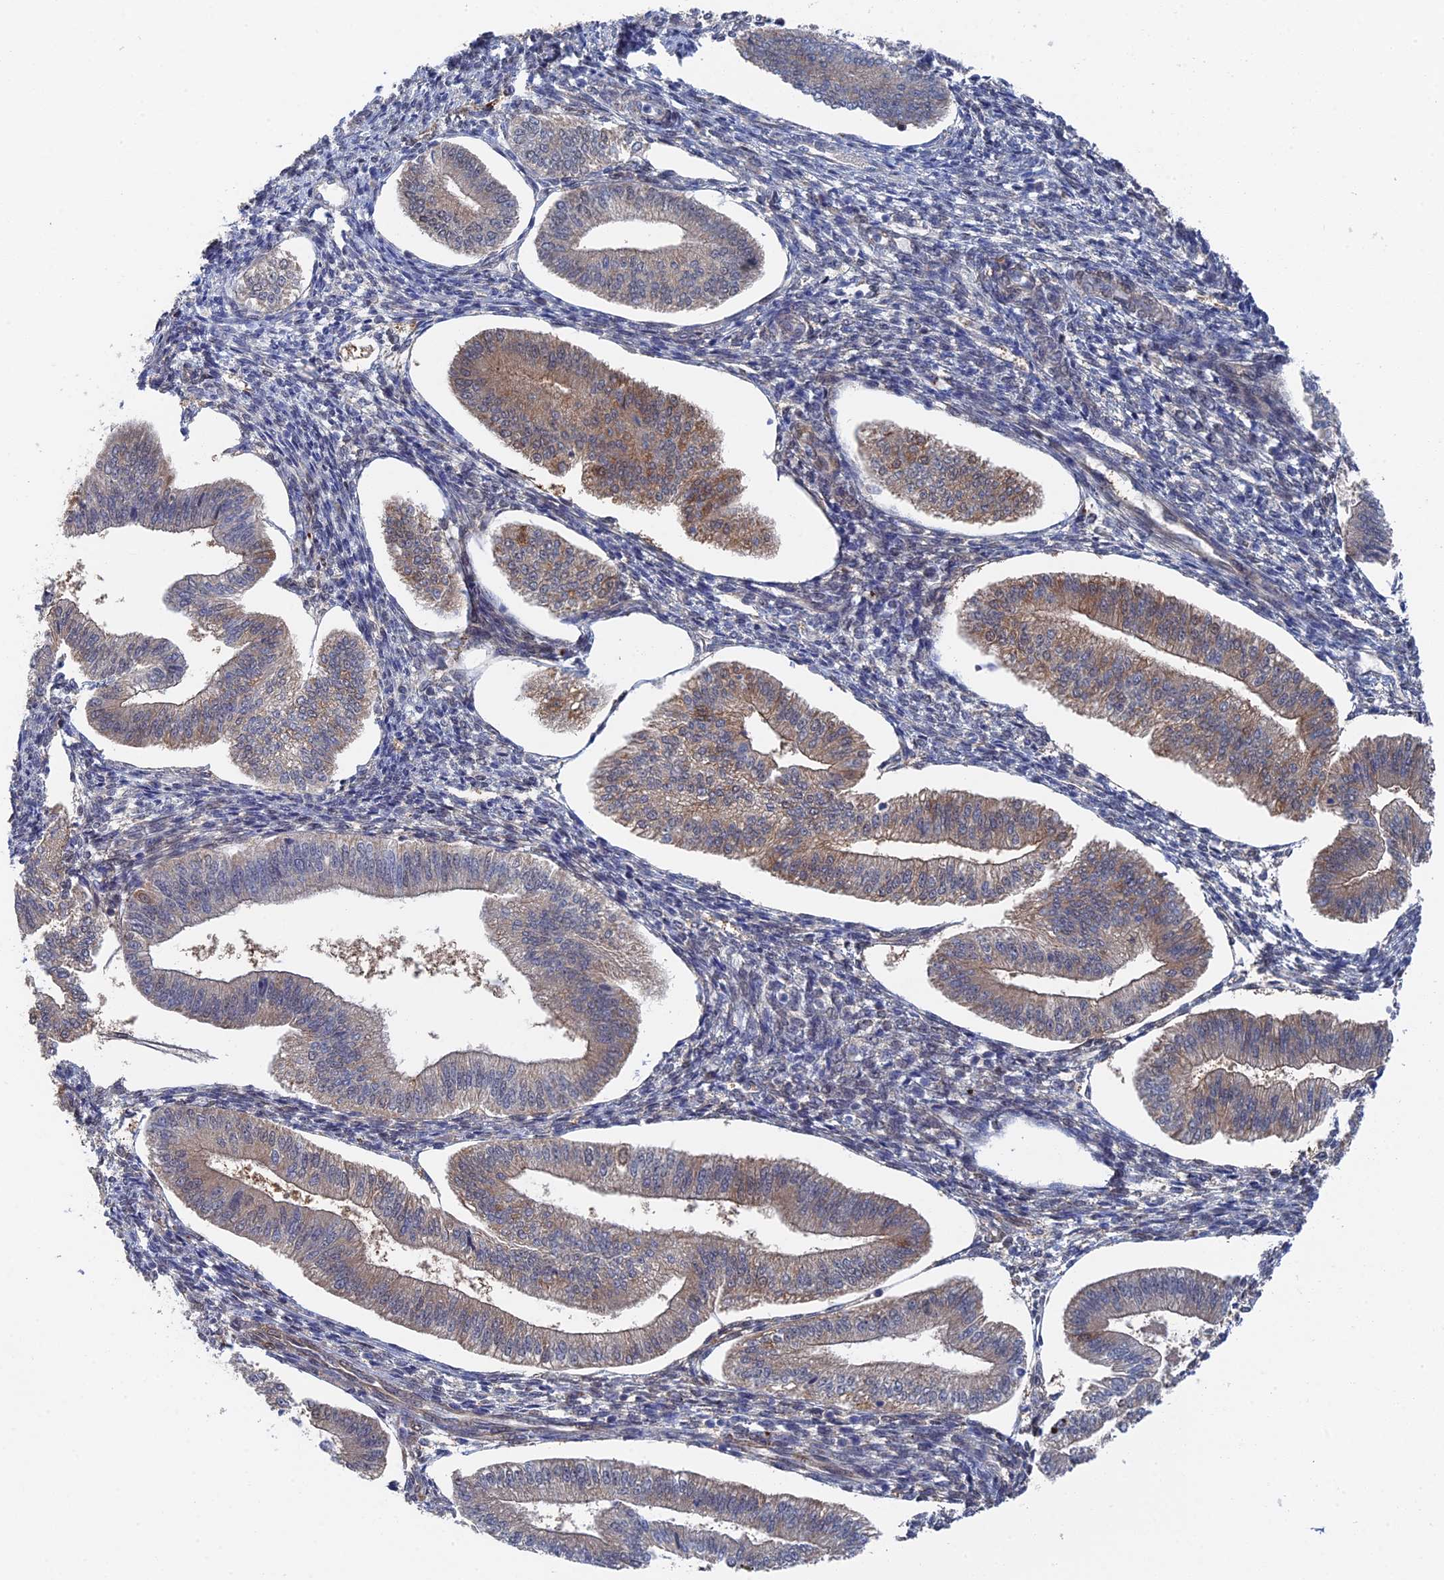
{"staining": {"intensity": "weak", "quantity": "25%-75%", "location": "cytoplasmic/membranous"}, "tissue": "endometrium", "cell_type": "Cells in endometrial stroma", "image_type": "normal", "snomed": [{"axis": "morphology", "description": "Normal tissue, NOS"}, {"axis": "topography", "description": "Endometrium"}], "caption": "The photomicrograph reveals staining of normal endometrium, revealing weak cytoplasmic/membranous protein positivity (brown color) within cells in endometrial stroma.", "gene": "IRGQ", "patient": {"sex": "female", "age": 34}}